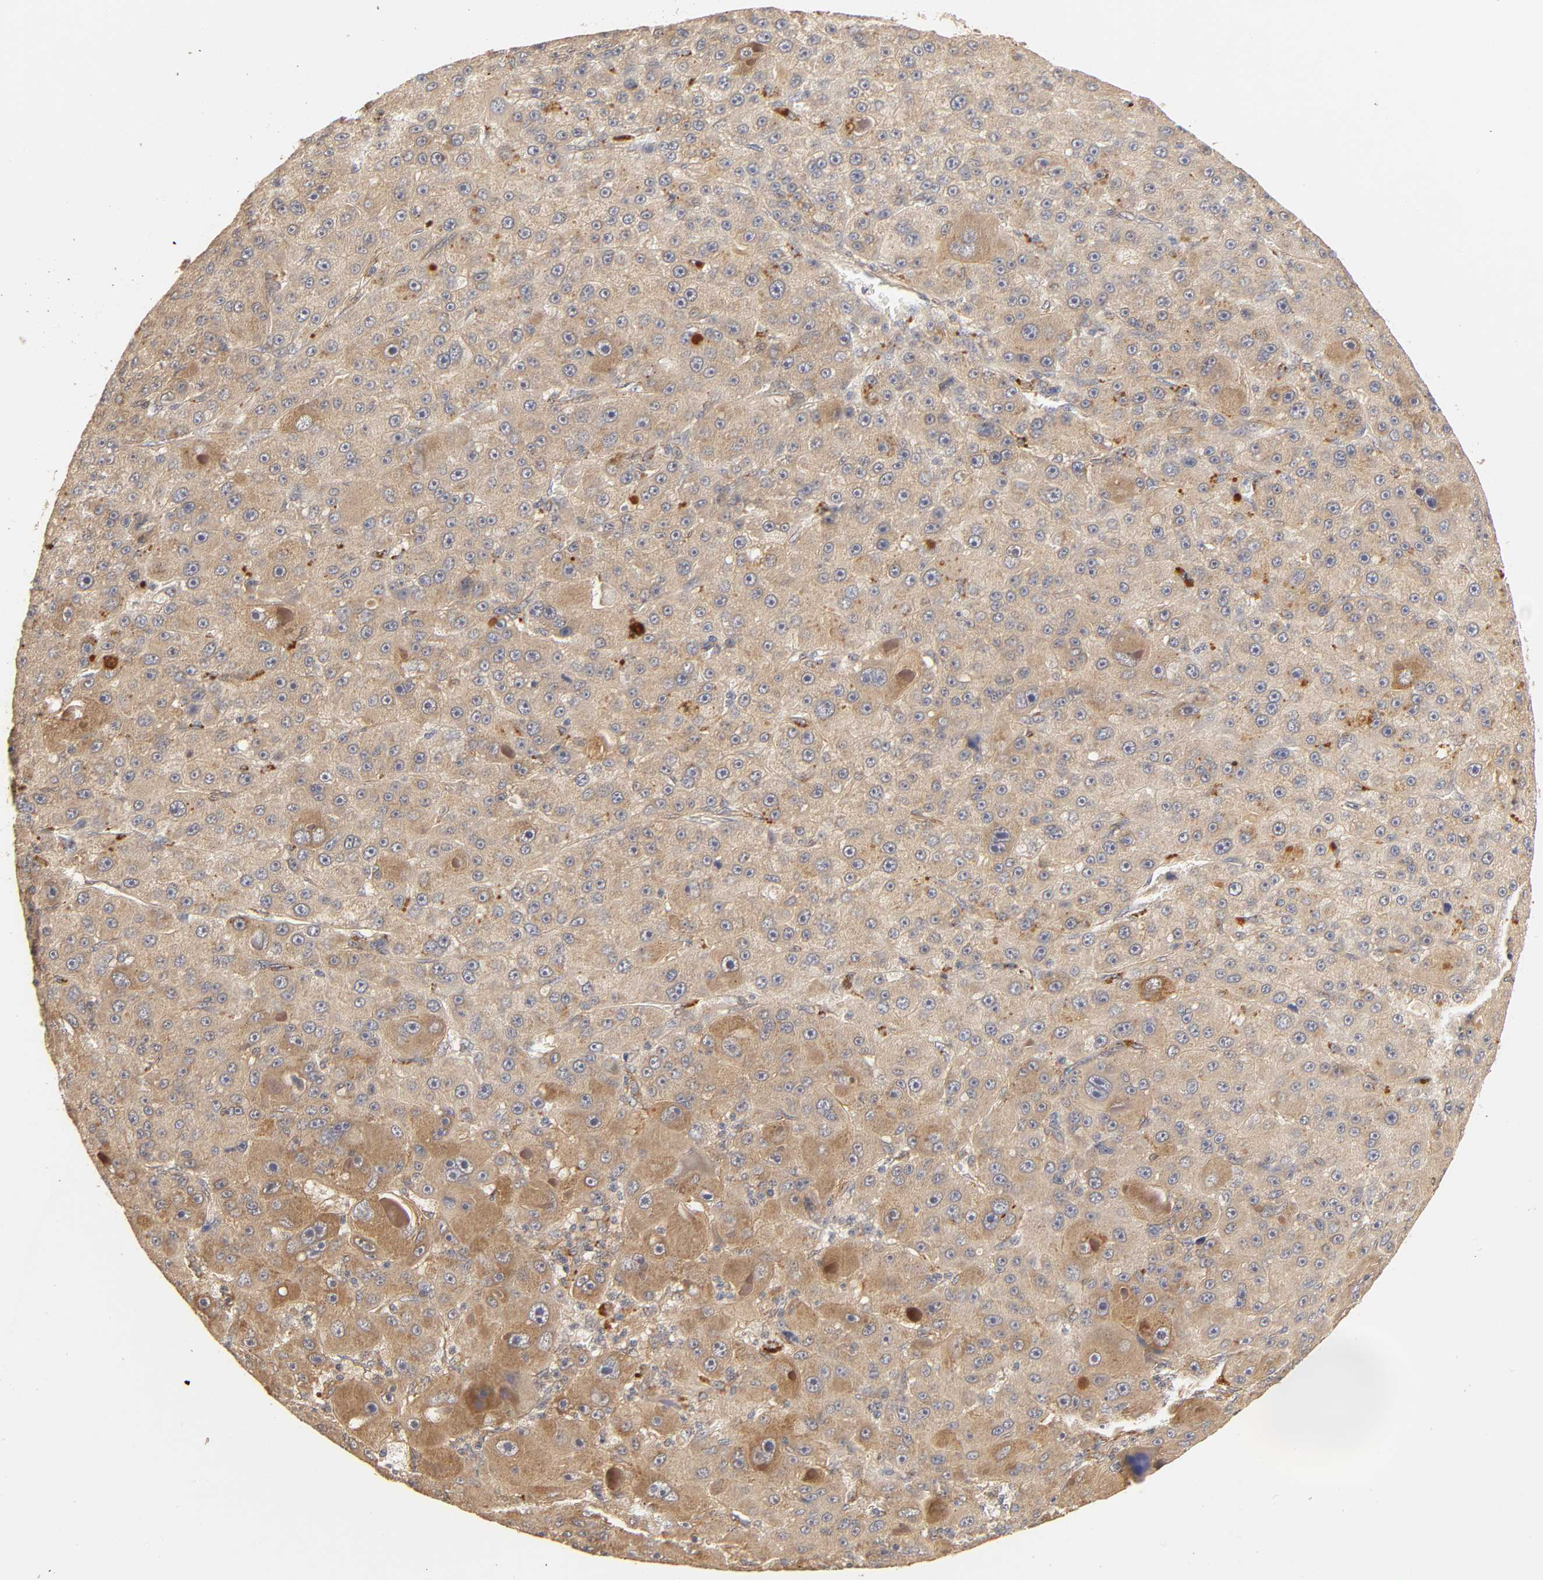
{"staining": {"intensity": "strong", "quantity": ">75%", "location": "cytoplasmic/membranous"}, "tissue": "liver cancer", "cell_type": "Tumor cells", "image_type": "cancer", "snomed": [{"axis": "morphology", "description": "Carcinoma, Hepatocellular, NOS"}, {"axis": "topography", "description": "Liver"}], "caption": "A high amount of strong cytoplasmic/membranous staining is identified in about >75% of tumor cells in liver cancer tissue.", "gene": "EPS8", "patient": {"sex": "male", "age": 76}}